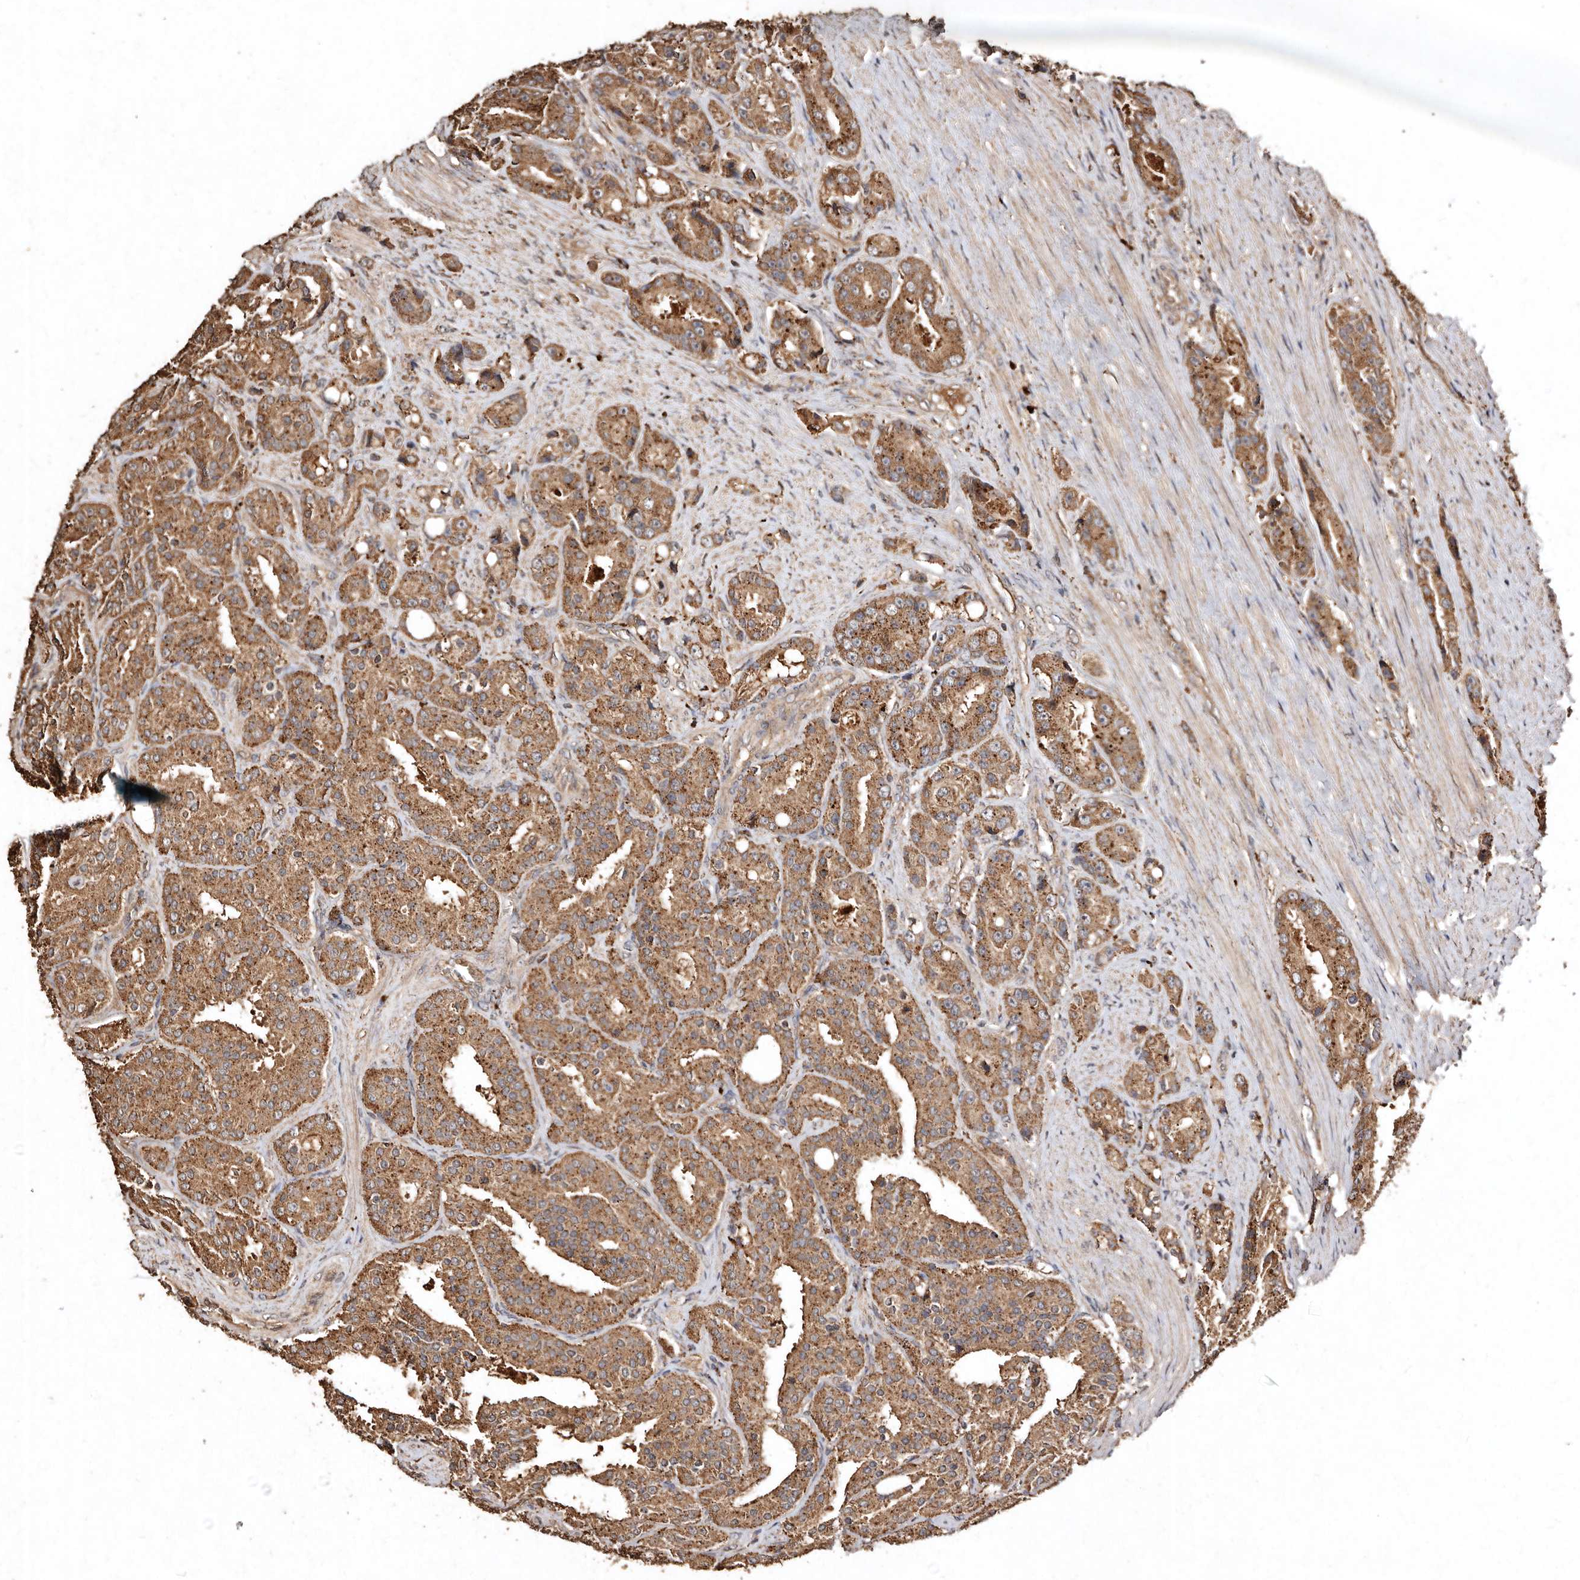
{"staining": {"intensity": "moderate", "quantity": ">75%", "location": "cytoplasmic/membranous"}, "tissue": "prostate cancer", "cell_type": "Tumor cells", "image_type": "cancer", "snomed": [{"axis": "morphology", "description": "Adenocarcinoma, High grade"}, {"axis": "topography", "description": "Prostate"}], "caption": "Human prostate cancer (high-grade adenocarcinoma) stained for a protein (brown) exhibits moderate cytoplasmic/membranous positive positivity in about >75% of tumor cells.", "gene": "FARS2", "patient": {"sex": "male", "age": 60}}